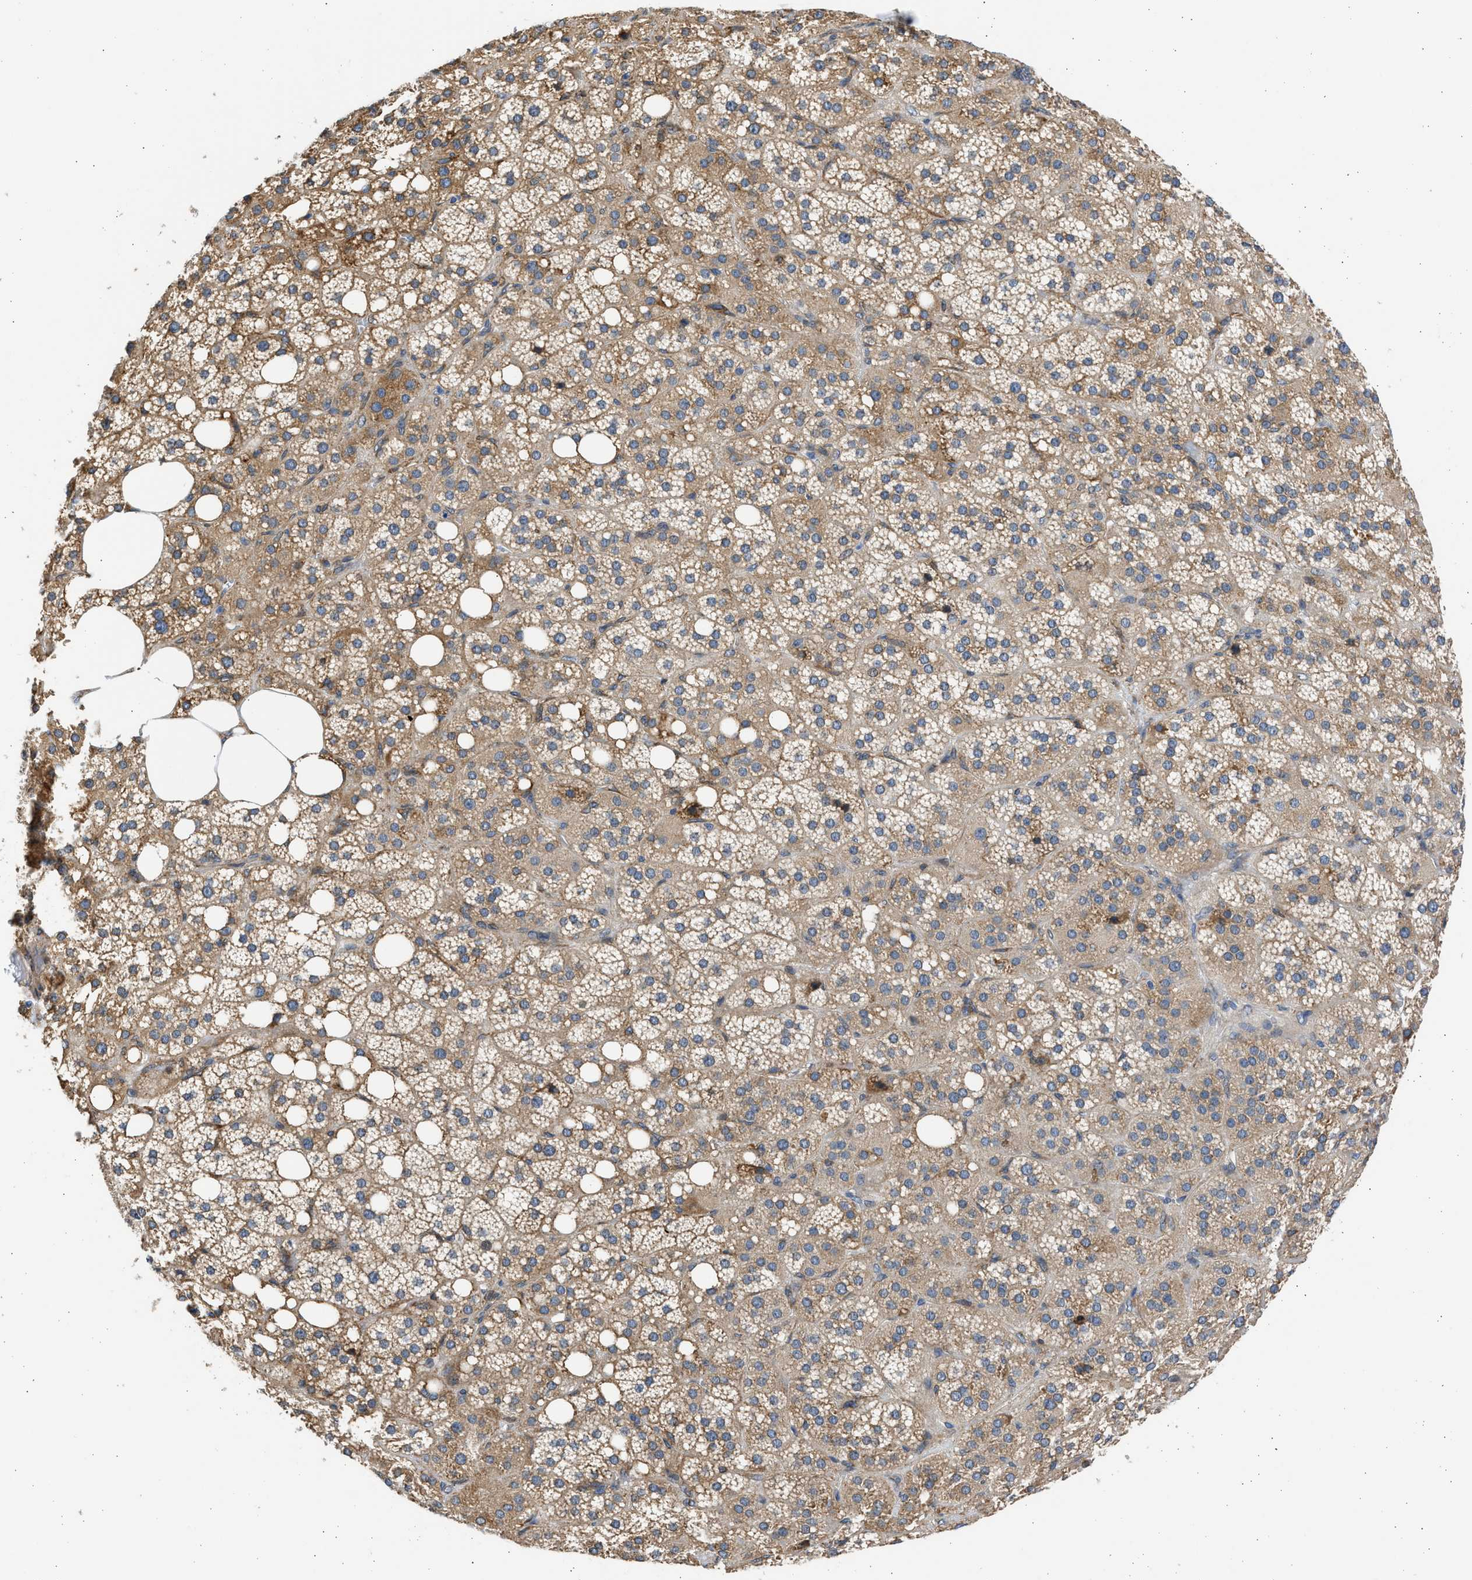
{"staining": {"intensity": "moderate", "quantity": ">75%", "location": "cytoplasmic/membranous"}, "tissue": "adrenal gland", "cell_type": "Glandular cells", "image_type": "normal", "snomed": [{"axis": "morphology", "description": "Normal tissue, NOS"}, {"axis": "topography", "description": "Adrenal gland"}], "caption": "High-magnification brightfield microscopy of benign adrenal gland stained with DAB (3,3'-diaminobenzidine) (brown) and counterstained with hematoxylin (blue). glandular cells exhibit moderate cytoplasmic/membranous positivity is identified in approximately>75% of cells. Nuclei are stained in blue.", "gene": "PLD2", "patient": {"sex": "female", "age": 59}}